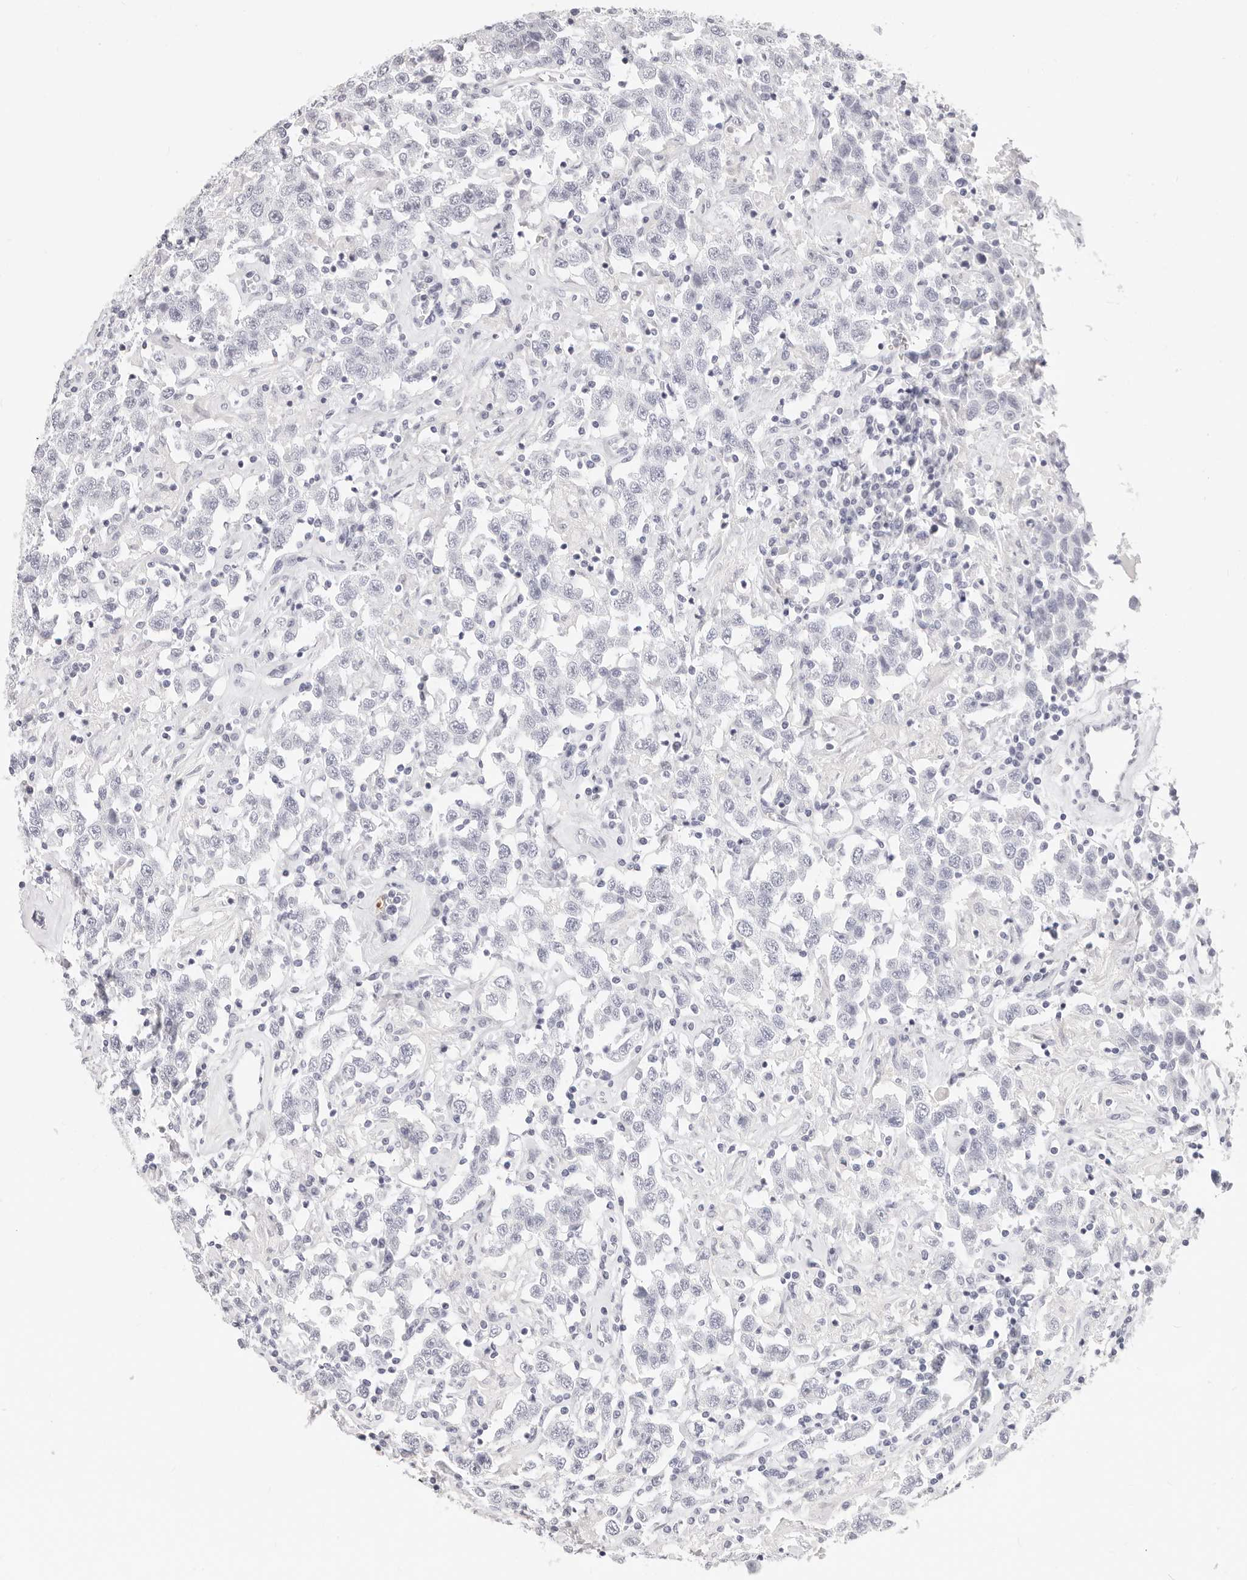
{"staining": {"intensity": "negative", "quantity": "none", "location": "none"}, "tissue": "testis cancer", "cell_type": "Tumor cells", "image_type": "cancer", "snomed": [{"axis": "morphology", "description": "Seminoma, NOS"}, {"axis": "topography", "description": "Testis"}], "caption": "Immunohistochemistry (IHC) image of human testis cancer stained for a protein (brown), which demonstrates no positivity in tumor cells. (DAB (3,3'-diaminobenzidine) immunohistochemistry, high magnification).", "gene": "CAMP", "patient": {"sex": "male", "age": 41}}